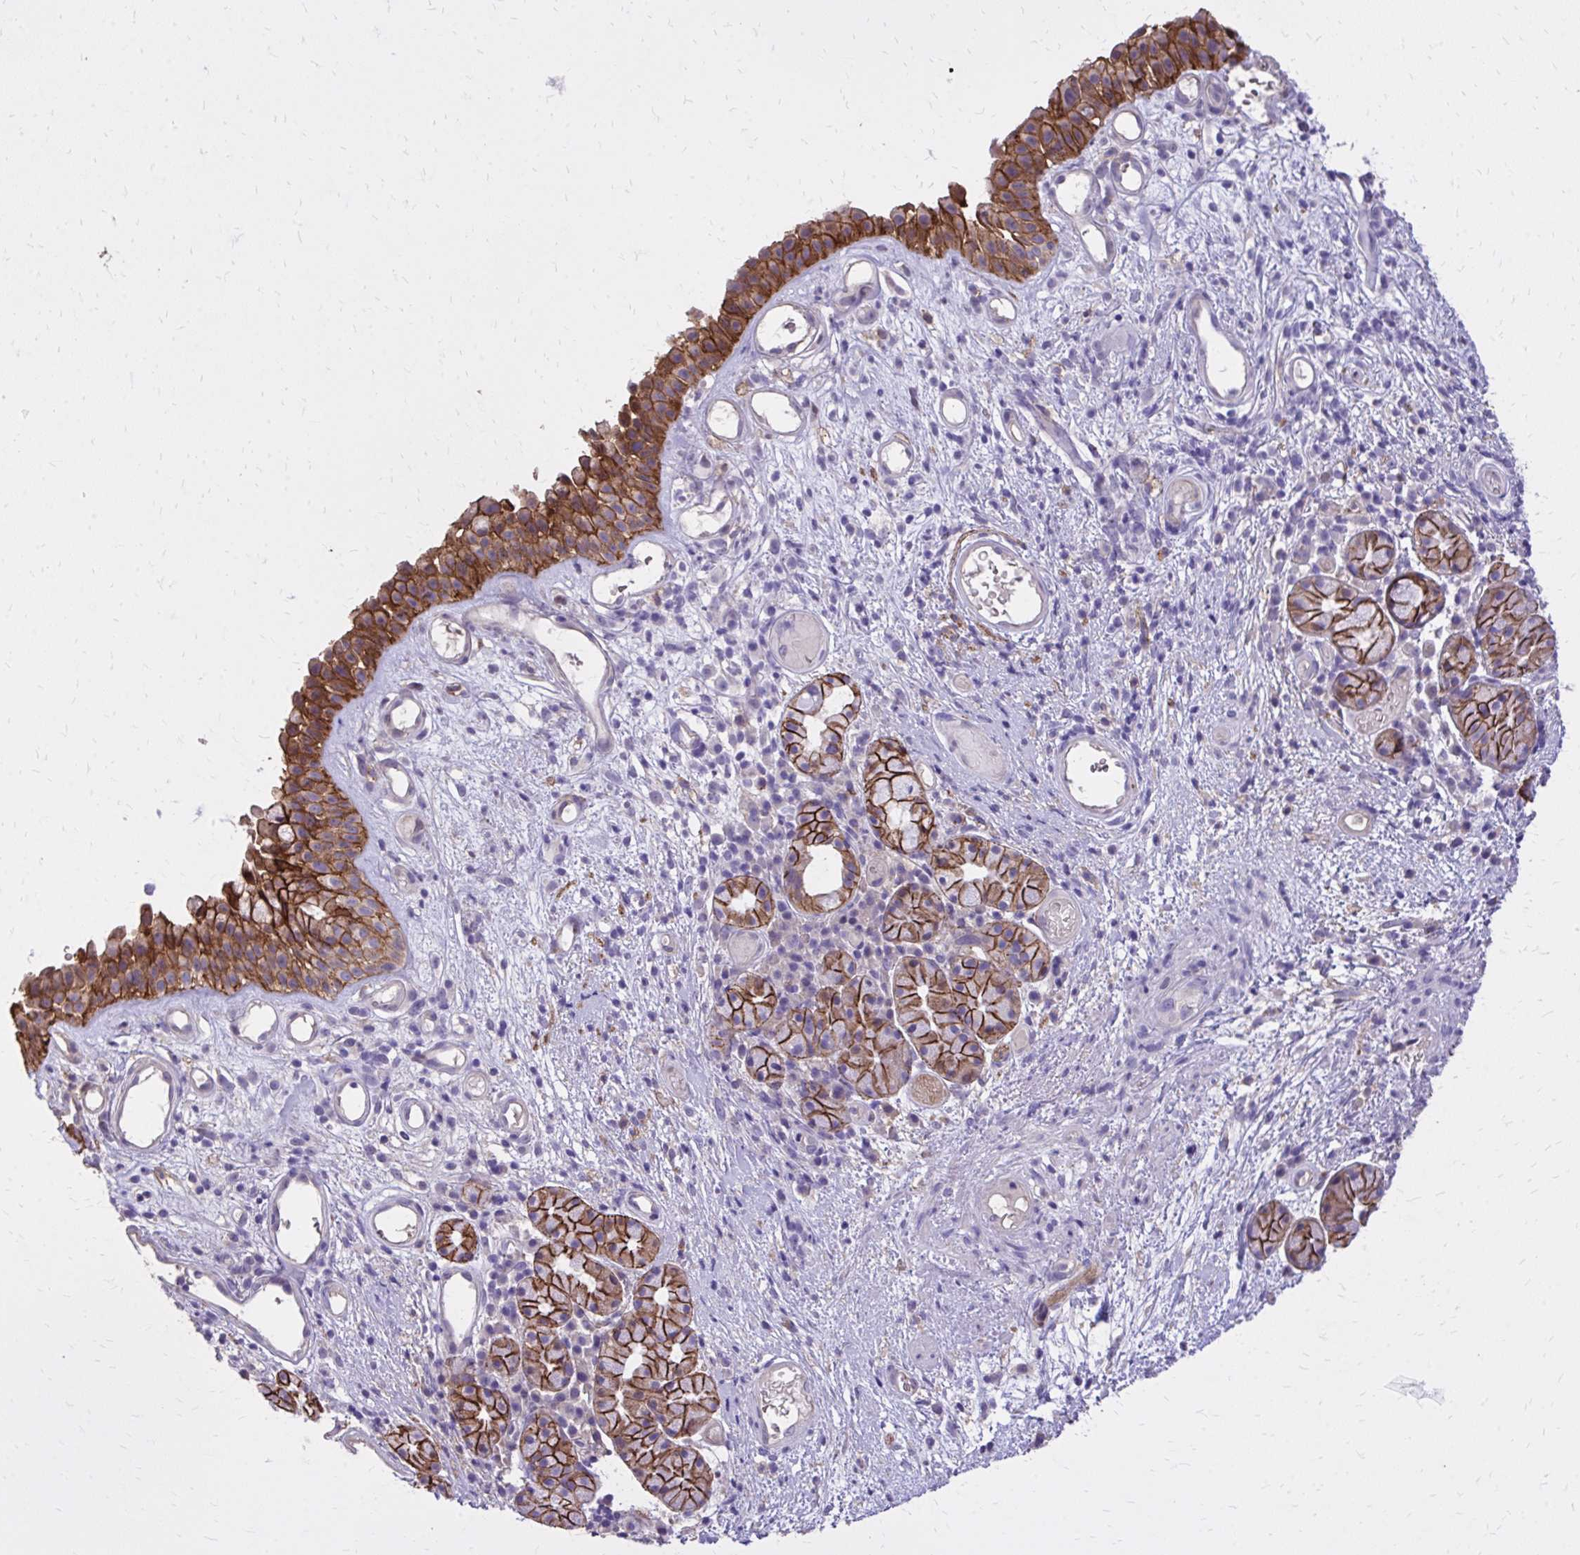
{"staining": {"intensity": "strong", "quantity": ">75%", "location": "cytoplasmic/membranous"}, "tissue": "nasopharynx", "cell_type": "Respiratory epithelial cells", "image_type": "normal", "snomed": [{"axis": "morphology", "description": "Normal tissue, NOS"}, {"axis": "morphology", "description": "Inflammation, NOS"}, {"axis": "topography", "description": "Nasopharynx"}], "caption": "Benign nasopharynx reveals strong cytoplasmic/membranous positivity in approximately >75% of respiratory epithelial cells.", "gene": "EPB41L1", "patient": {"sex": "male", "age": 54}}